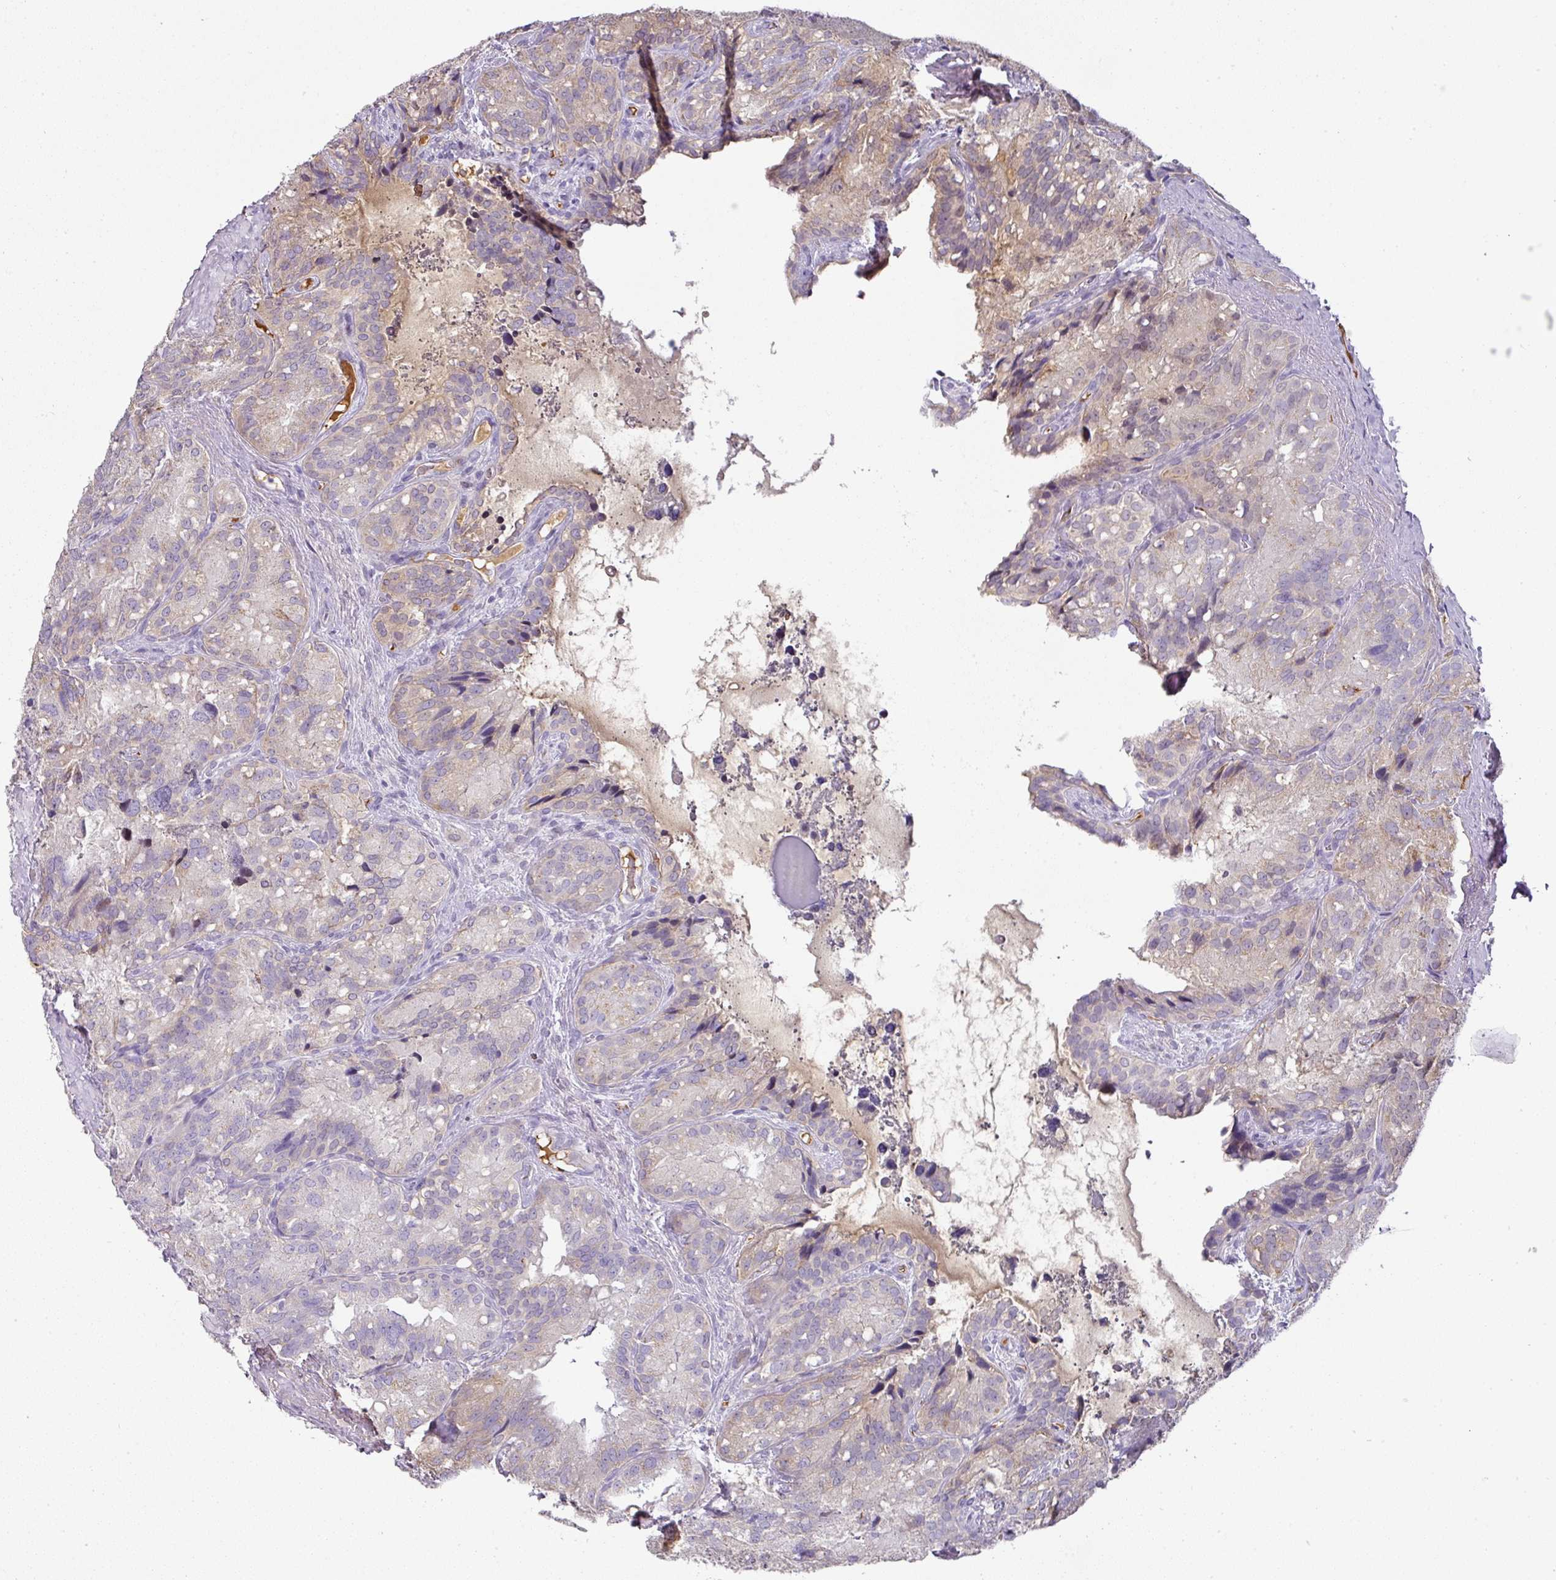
{"staining": {"intensity": "weak", "quantity": "<25%", "location": "cytoplasmic/membranous"}, "tissue": "seminal vesicle", "cell_type": "Glandular cells", "image_type": "normal", "snomed": [{"axis": "morphology", "description": "Normal tissue, NOS"}, {"axis": "topography", "description": "Seminal veicle"}], "caption": "Immunohistochemistry histopathology image of benign seminal vesicle: human seminal vesicle stained with DAB reveals no significant protein expression in glandular cells. (Brightfield microscopy of DAB (3,3'-diaminobenzidine) IHC at high magnification).", "gene": "CCZ1B", "patient": {"sex": "male", "age": 69}}